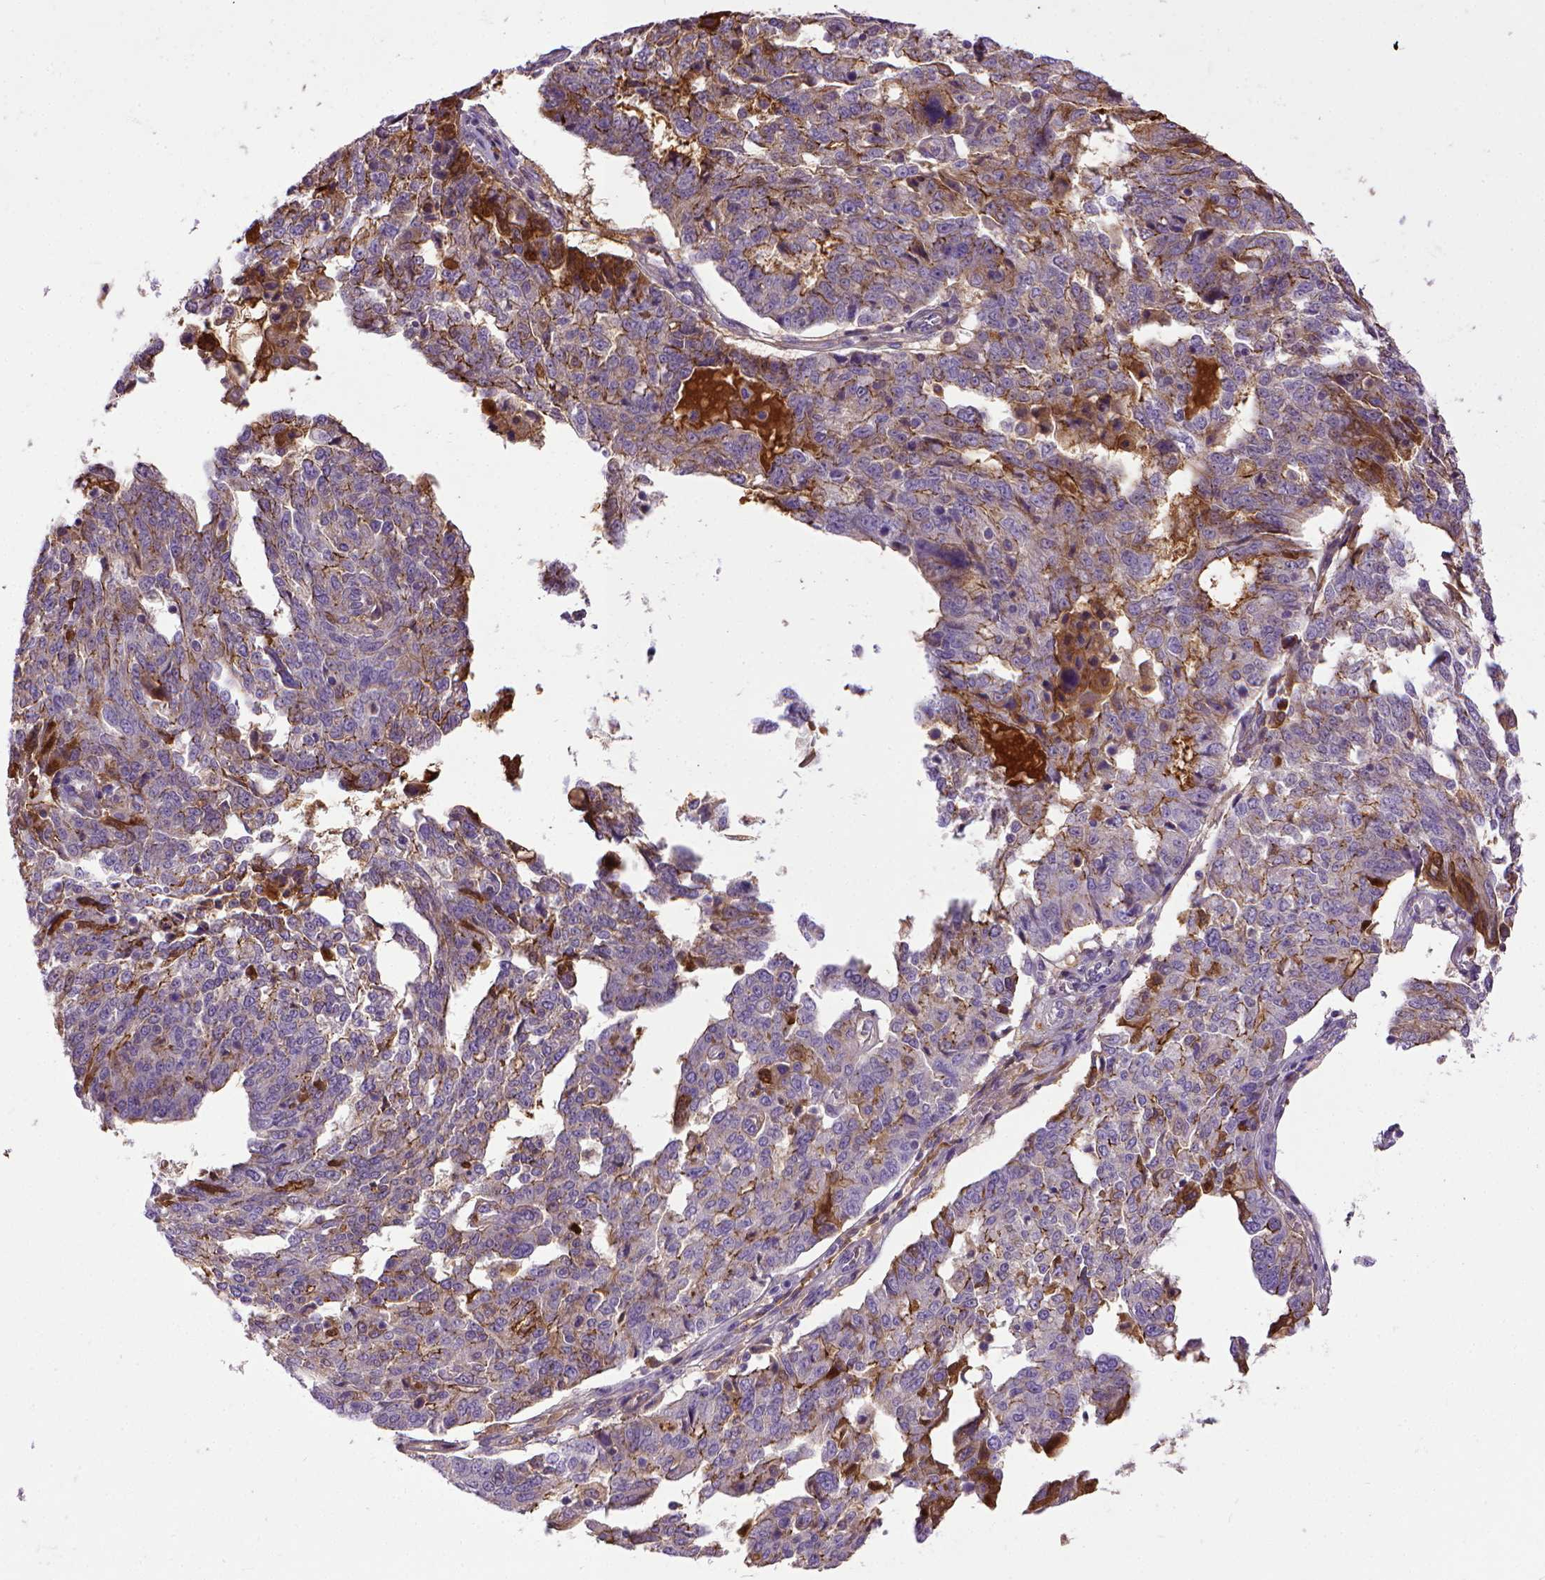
{"staining": {"intensity": "strong", "quantity": "25%-75%", "location": "cytoplasmic/membranous"}, "tissue": "ovarian cancer", "cell_type": "Tumor cells", "image_type": "cancer", "snomed": [{"axis": "morphology", "description": "Cystadenocarcinoma, serous, NOS"}, {"axis": "topography", "description": "Ovary"}], "caption": "Human ovarian serous cystadenocarcinoma stained with a brown dye shows strong cytoplasmic/membranous positive expression in approximately 25%-75% of tumor cells.", "gene": "CDH1", "patient": {"sex": "female", "age": 67}}